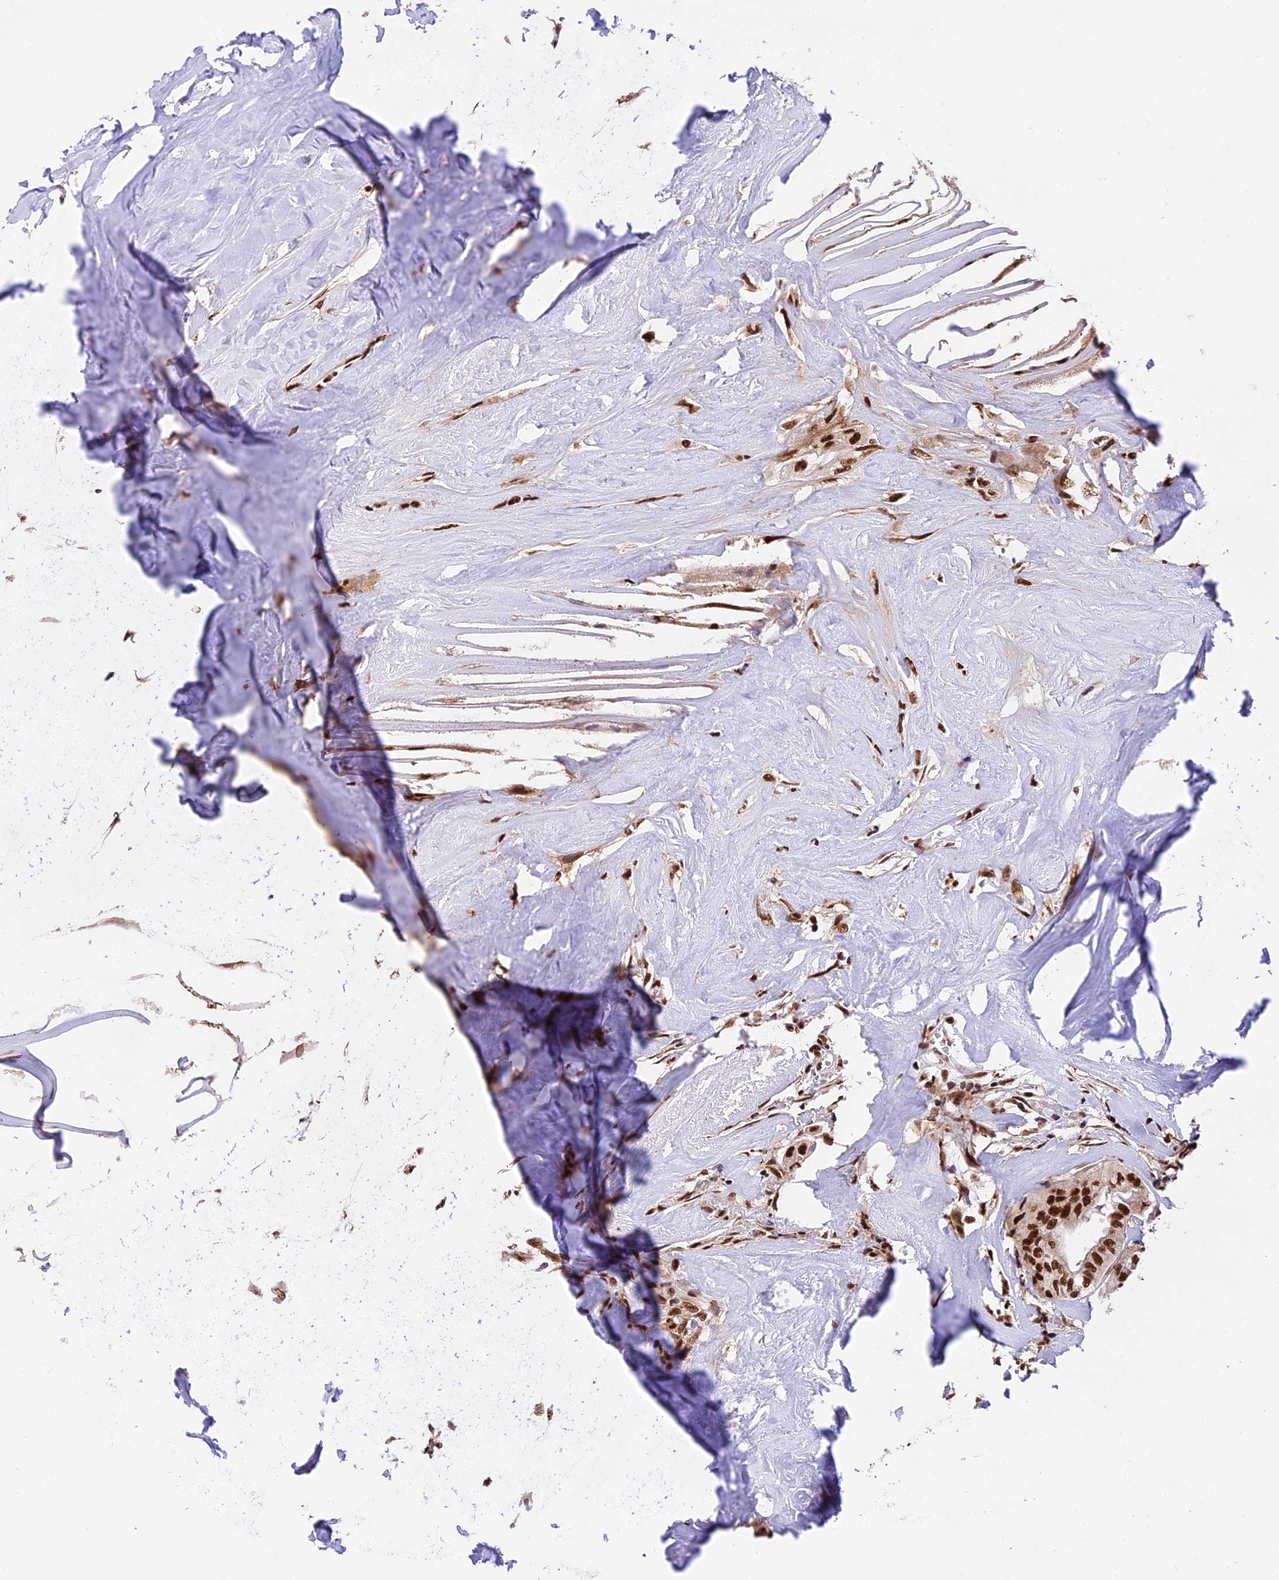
{"staining": {"intensity": "strong", "quantity": ">75%", "location": "nuclear"}, "tissue": "thyroid cancer", "cell_type": "Tumor cells", "image_type": "cancer", "snomed": [{"axis": "morphology", "description": "Papillary adenocarcinoma, NOS"}, {"axis": "topography", "description": "Thyroid gland"}], "caption": "Immunohistochemical staining of human thyroid papillary adenocarcinoma shows high levels of strong nuclear protein staining in approximately >75% of tumor cells.", "gene": "RAMAC", "patient": {"sex": "female", "age": 59}}